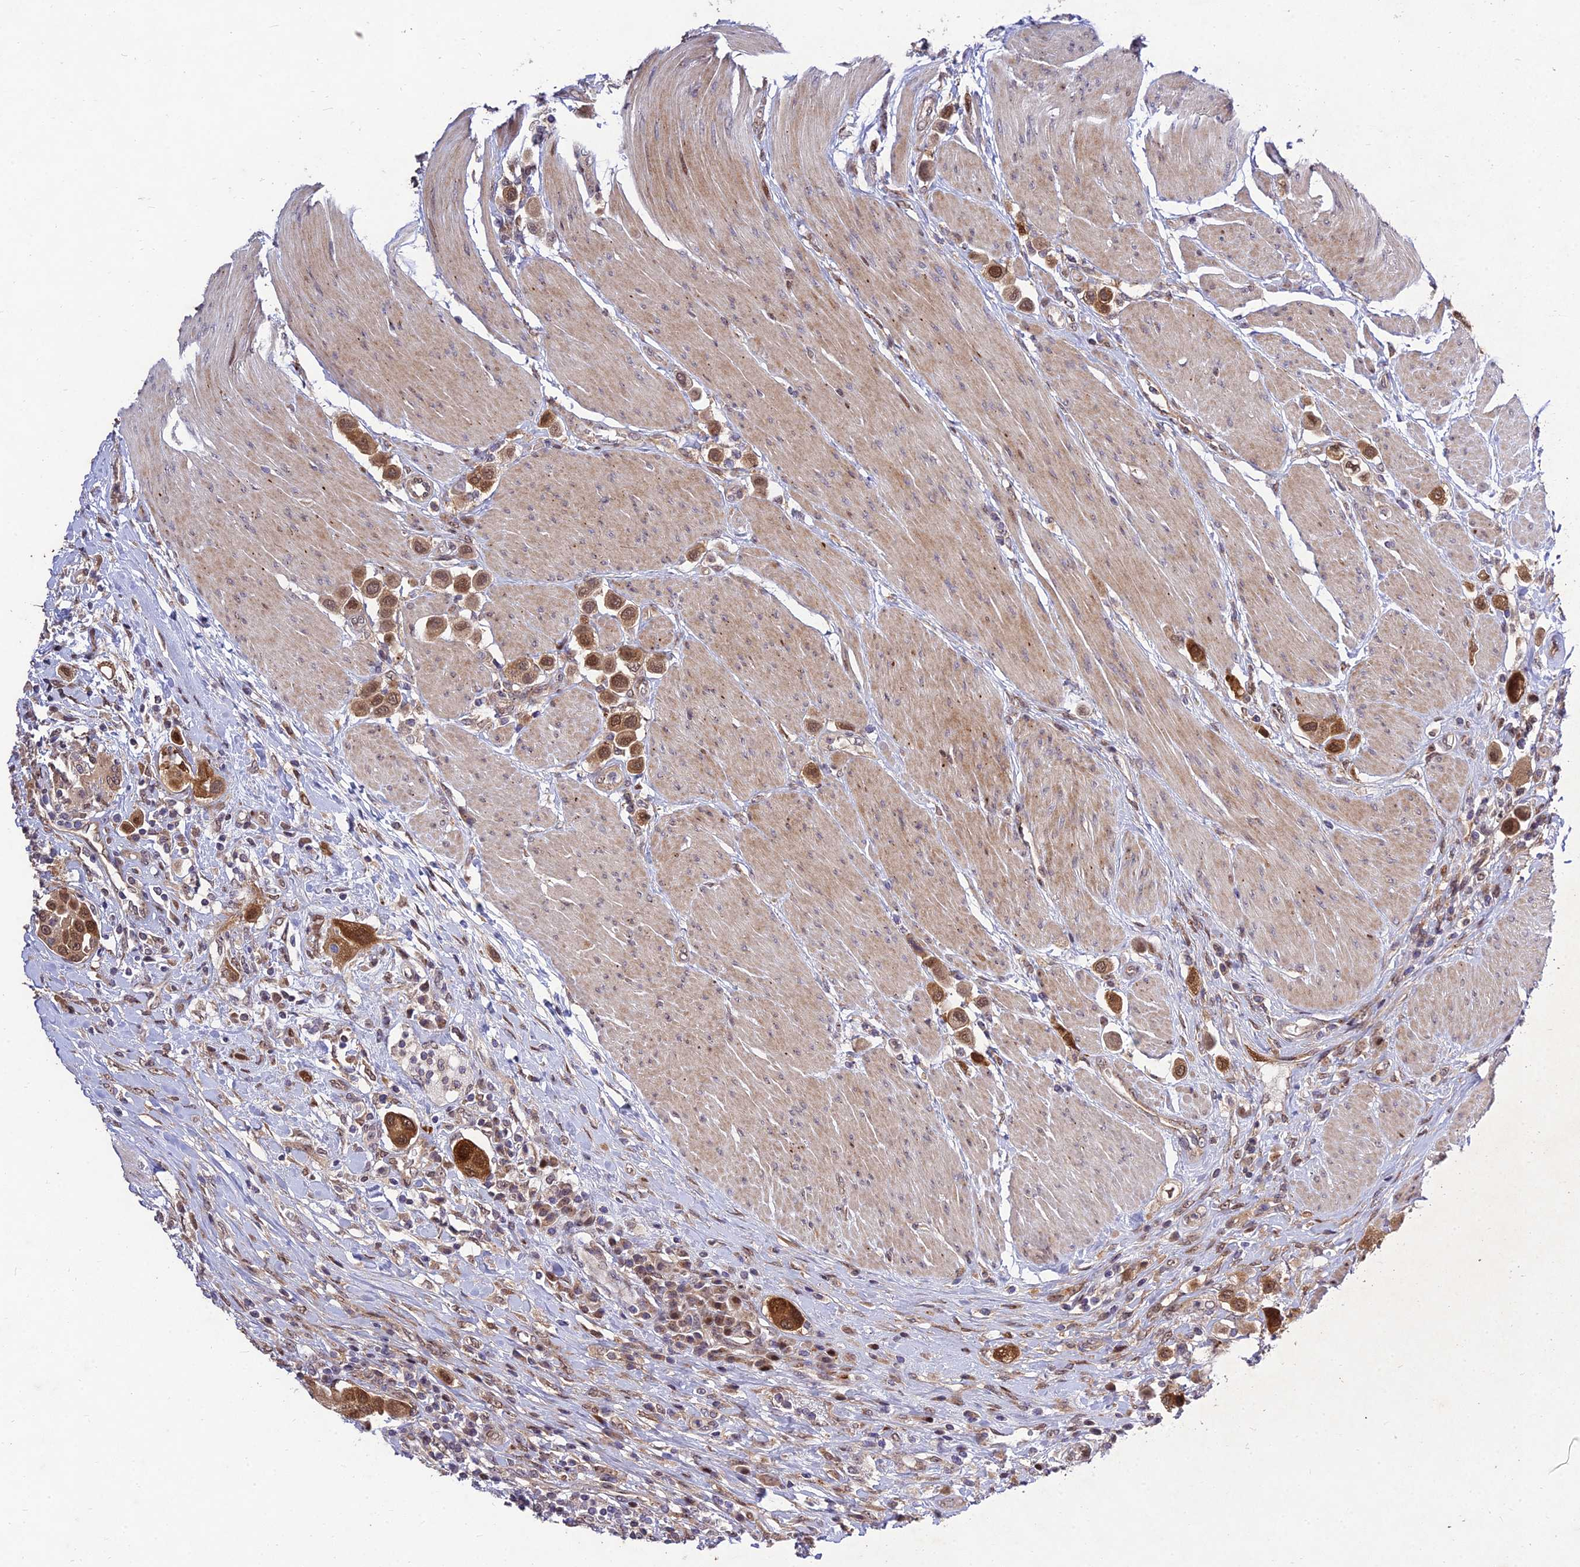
{"staining": {"intensity": "strong", "quantity": ">75%", "location": "cytoplasmic/membranous,nuclear"}, "tissue": "urothelial cancer", "cell_type": "Tumor cells", "image_type": "cancer", "snomed": [{"axis": "morphology", "description": "Urothelial carcinoma, High grade"}, {"axis": "topography", "description": "Urinary bladder"}], "caption": "A high-resolution micrograph shows IHC staining of high-grade urothelial carcinoma, which shows strong cytoplasmic/membranous and nuclear staining in approximately >75% of tumor cells. The protein is shown in brown color, while the nuclei are stained blue.", "gene": "MKKS", "patient": {"sex": "male", "age": 50}}